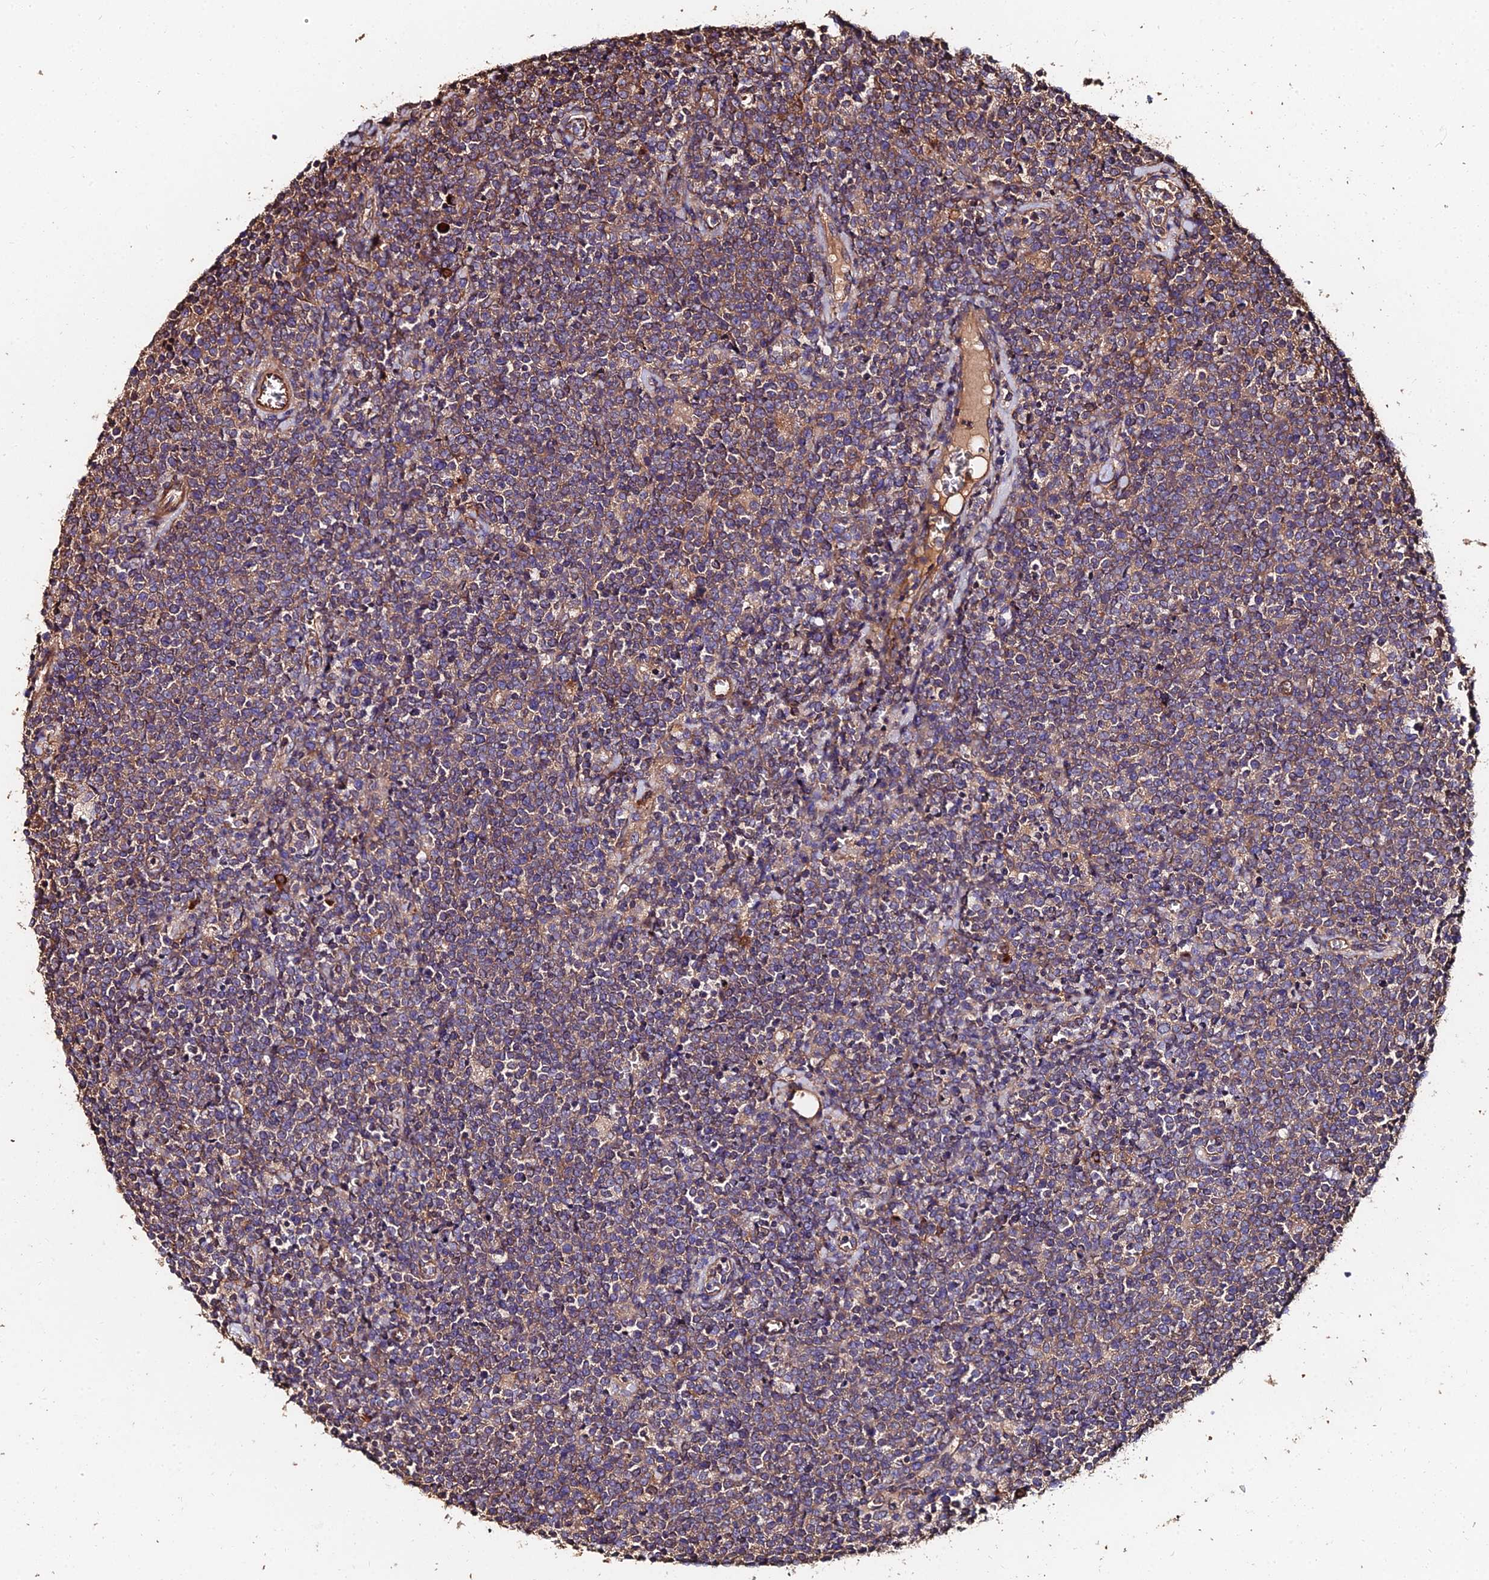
{"staining": {"intensity": "weak", "quantity": "25%-75%", "location": "cytoplasmic/membranous"}, "tissue": "lymphoma", "cell_type": "Tumor cells", "image_type": "cancer", "snomed": [{"axis": "morphology", "description": "Malignant lymphoma, non-Hodgkin's type, High grade"}, {"axis": "topography", "description": "Lymph node"}], "caption": "A low amount of weak cytoplasmic/membranous staining is identified in about 25%-75% of tumor cells in high-grade malignant lymphoma, non-Hodgkin's type tissue.", "gene": "EXT1", "patient": {"sex": "male", "age": 61}}